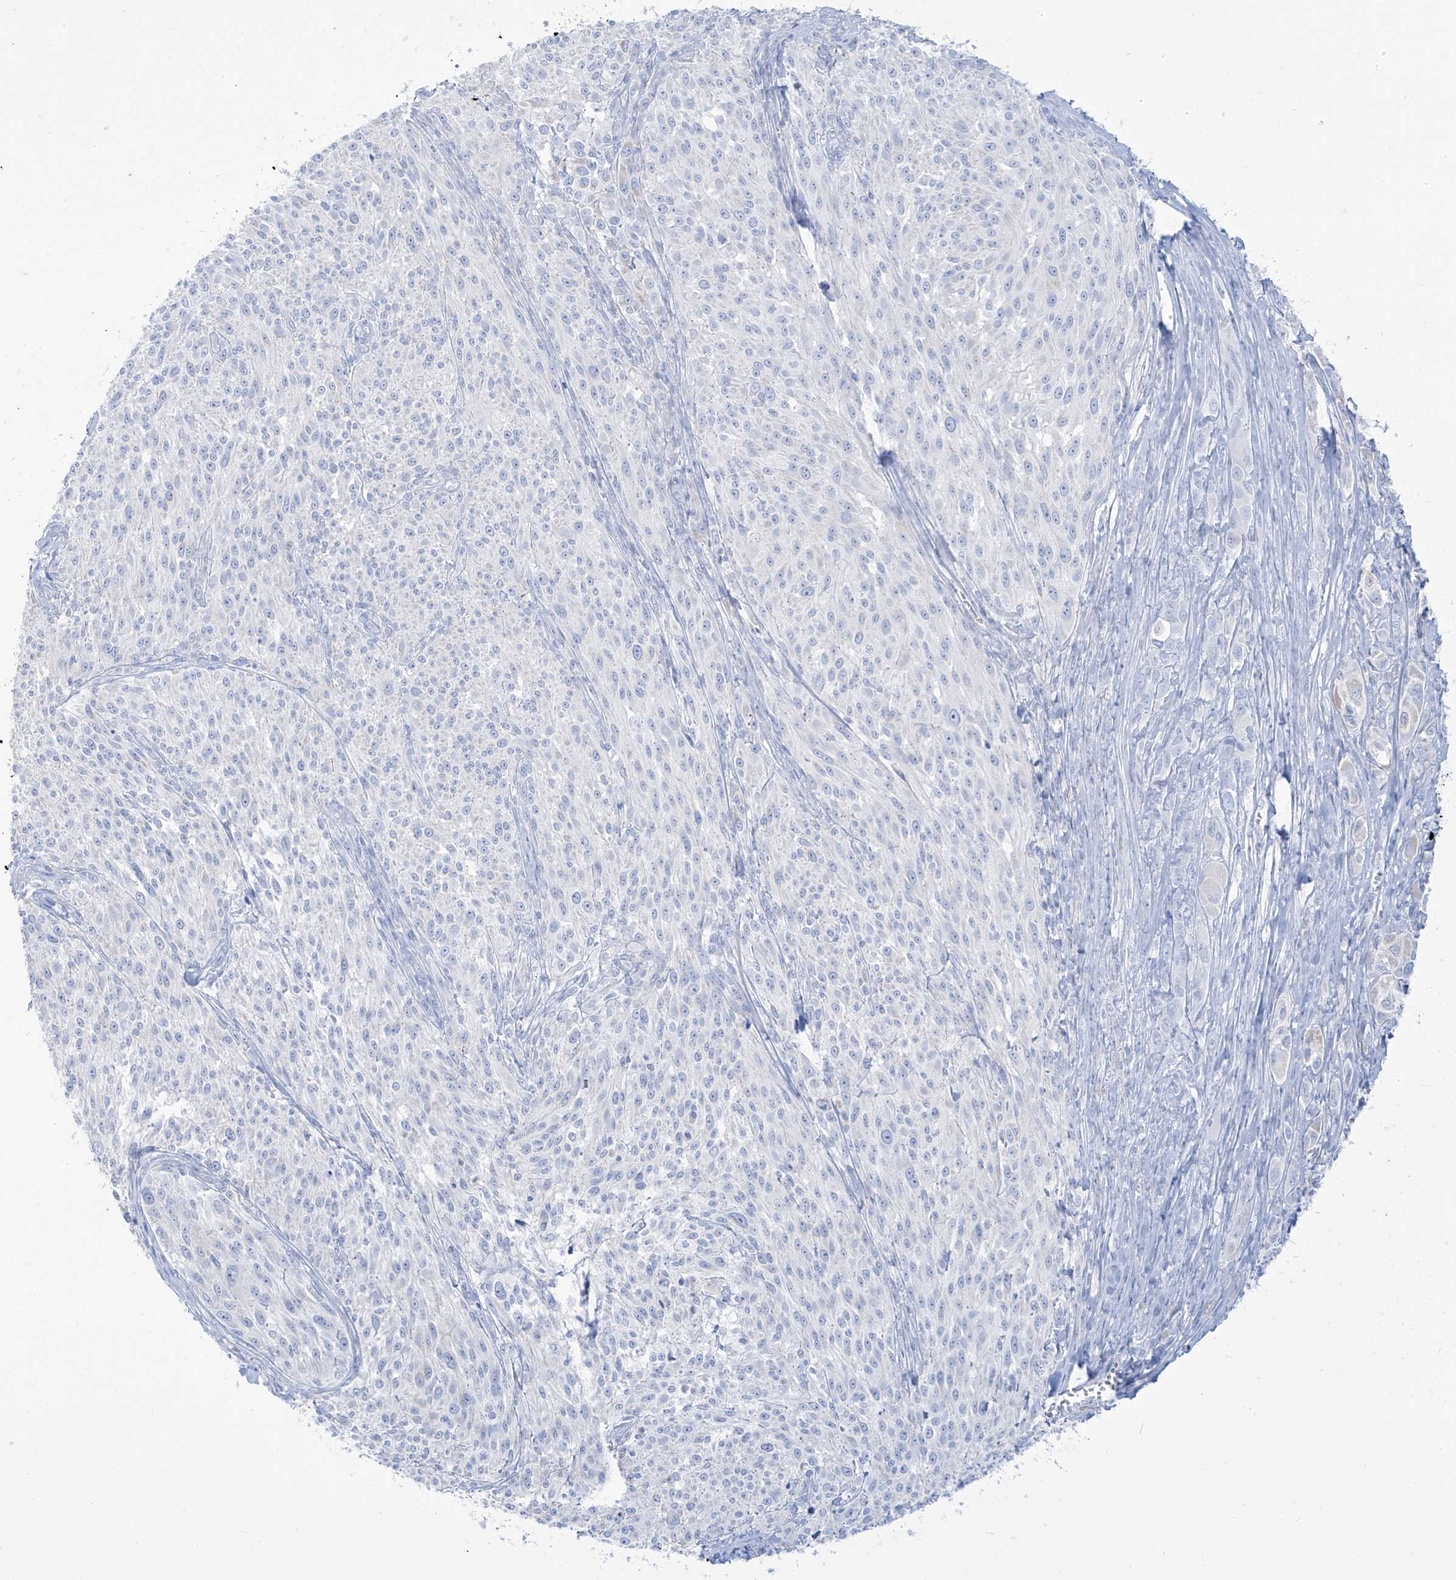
{"staining": {"intensity": "negative", "quantity": "none", "location": "none"}, "tissue": "melanoma", "cell_type": "Tumor cells", "image_type": "cancer", "snomed": [{"axis": "morphology", "description": "Malignant melanoma, NOS"}, {"axis": "topography", "description": "Skin of trunk"}], "caption": "Tumor cells are negative for protein expression in human malignant melanoma.", "gene": "SLC26A3", "patient": {"sex": "male", "age": 71}}